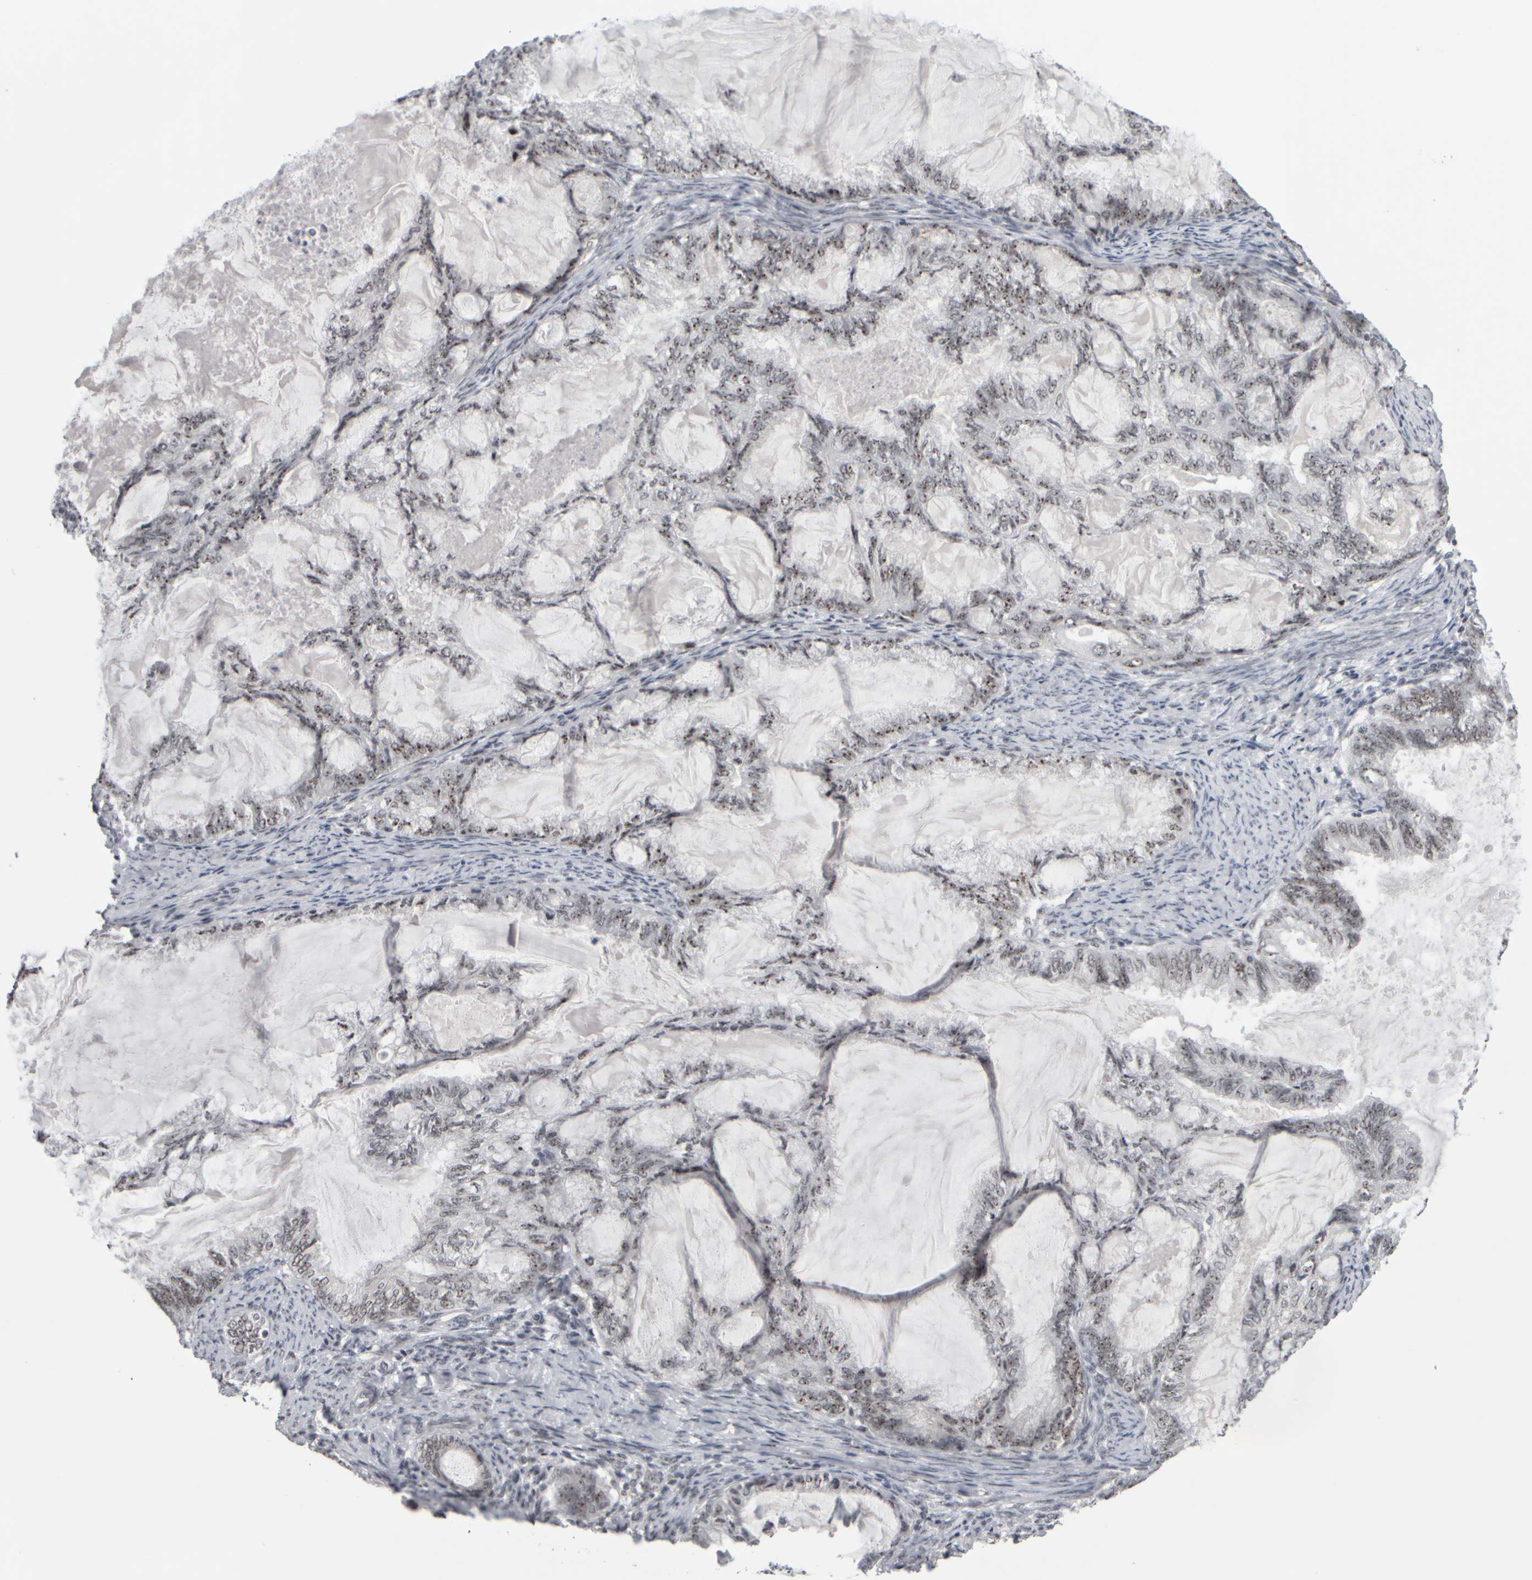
{"staining": {"intensity": "moderate", "quantity": ">75%", "location": "nuclear"}, "tissue": "endometrial cancer", "cell_type": "Tumor cells", "image_type": "cancer", "snomed": [{"axis": "morphology", "description": "Adenocarcinoma, NOS"}, {"axis": "topography", "description": "Endometrium"}], "caption": "Immunohistochemistry photomicrograph of adenocarcinoma (endometrial) stained for a protein (brown), which reveals medium levels of moderate nuclear staining in about >75% of tumor cells.", "gene": "SURF6", "patient": {"sex": "female", "age": 86}}